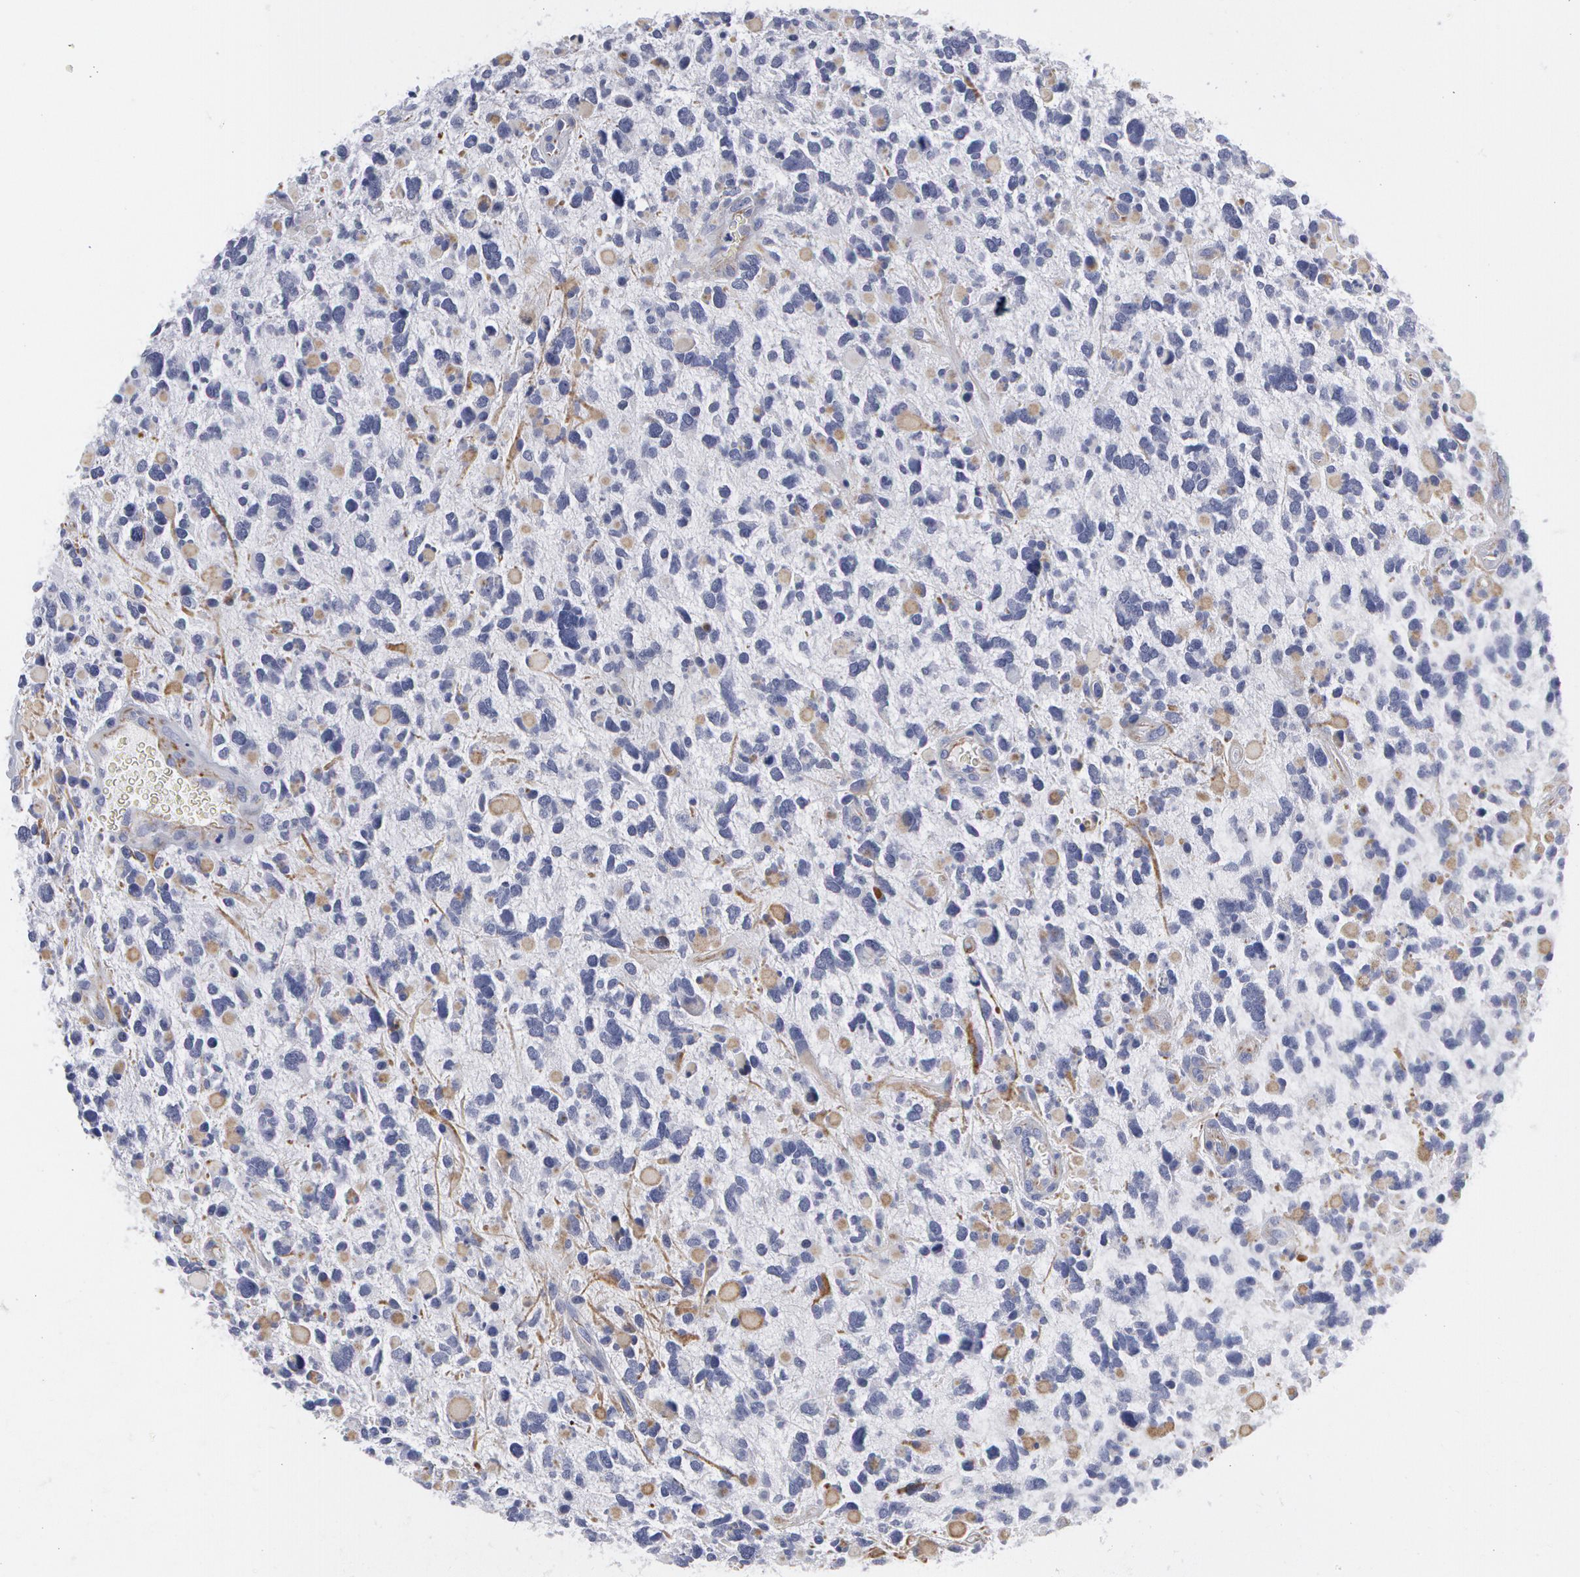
{"staining": {"intensity": "negative", "quantity": "none", "location": "none"}, "tissue": "glioma", "cell_type": "Tumor cells", "image_type": "cancer", "snomed": [{"axis": "morphology", "description": "Glioma, malignant, High grade"}, {"axis": "topography", "description": "Brain"}], "caption": "This is an immunohistochemistry micrograph of high-grade glioma (malignant). There is no expression in tumor cells.", "gene": "SMC1B", "patient": {"sex": "female", "age": 37}}